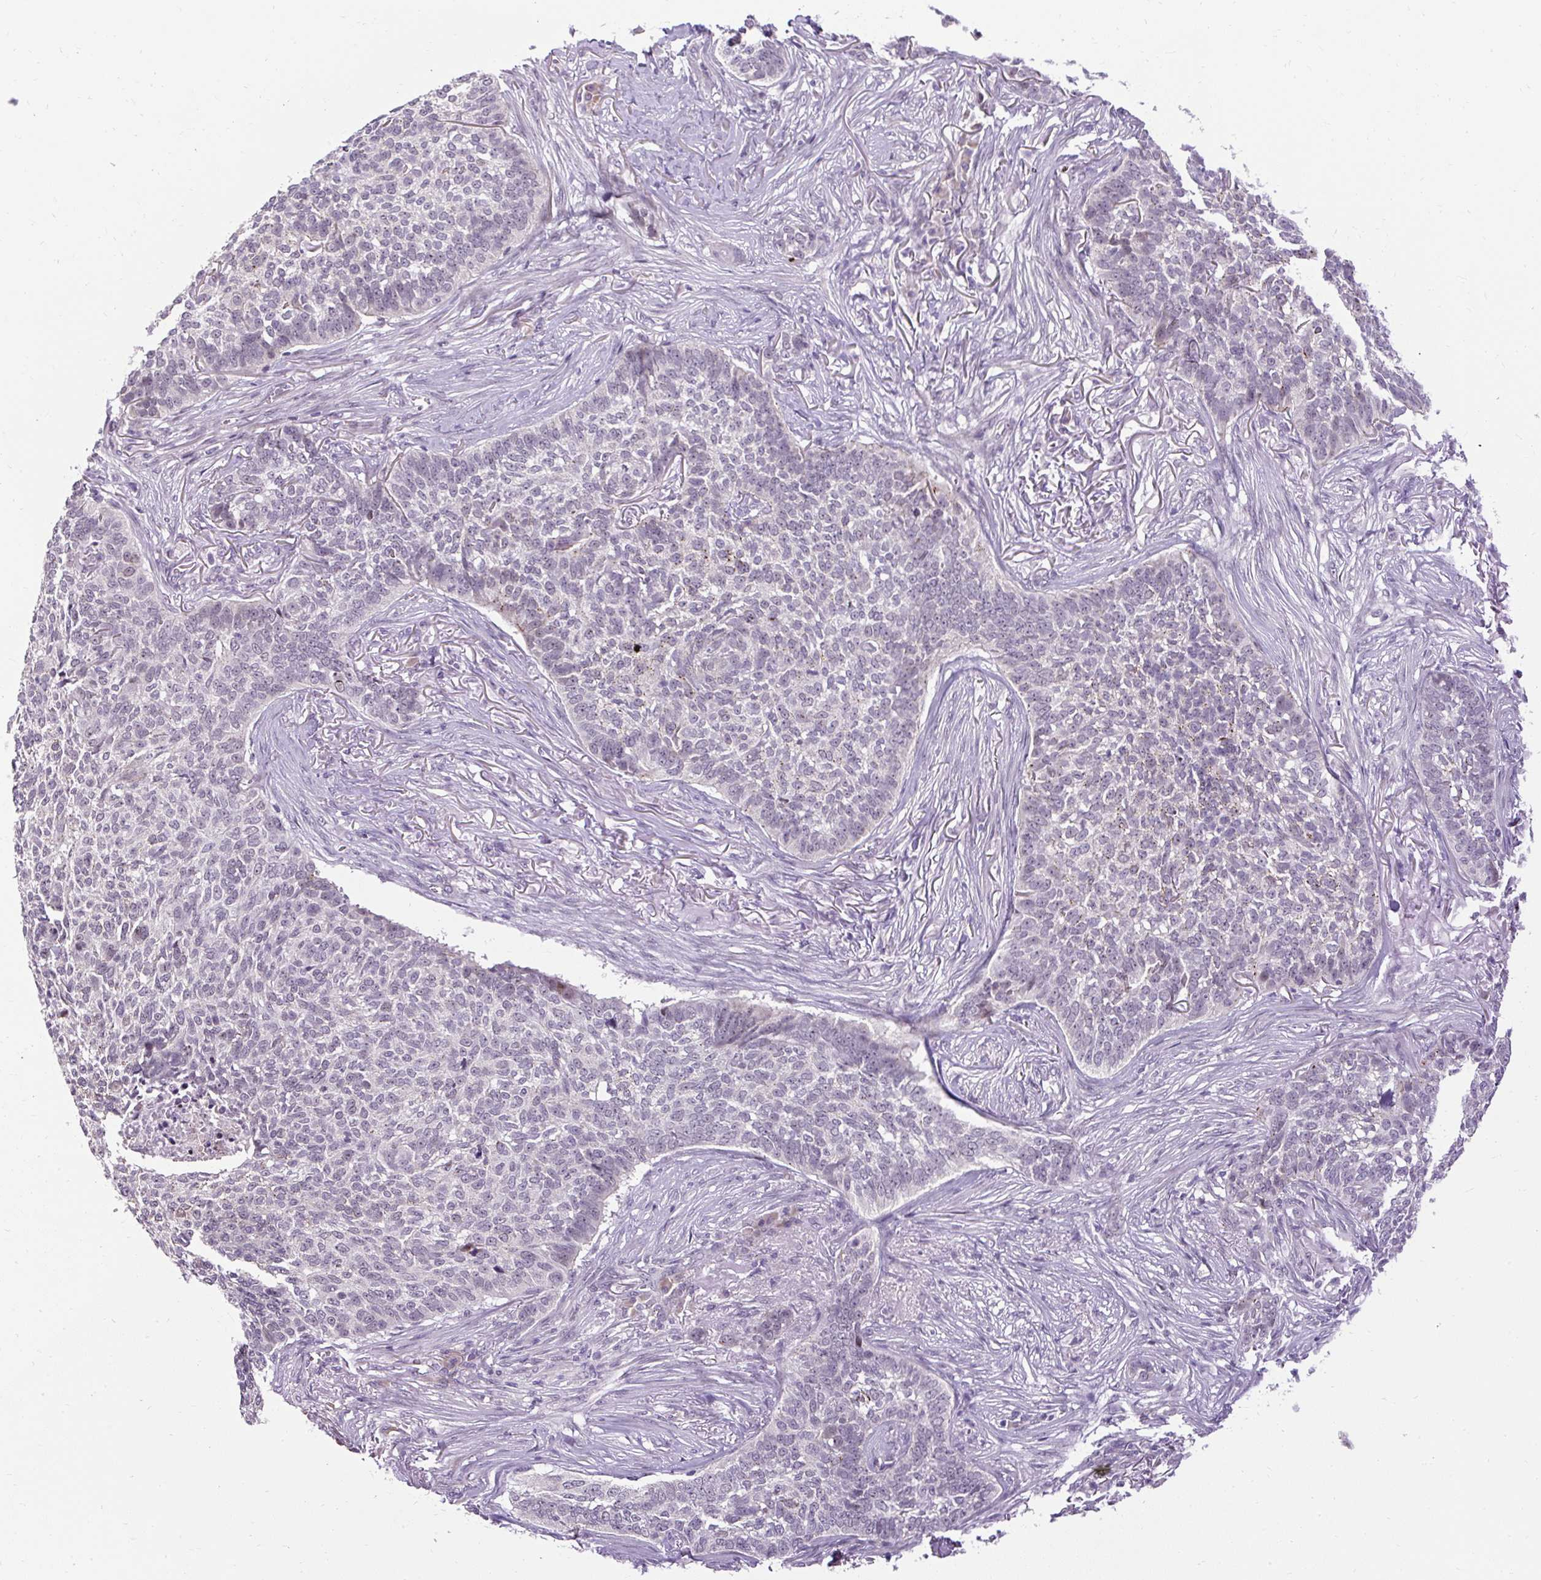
{"staining": {"intensity": "moderate", "quantity": "<25%", "location": "nuclear"}, "tissue": "skin cancer", "cell_type": "Tumor cells", "image_type": "cancer", "snomed": [{"axis": "morphology", "description": "Basal cell carcinoma"}, {"axis": "topography", "description": "Skin"}], "caption": "Human skin cancer (basal cell carcinoma) stained for a protein (brown) reveals moderate nuclear positive staining in about <25% of tumor cells.", "gene": "ARHGEF18", "patient": {"sex": "male", "age": 85}}